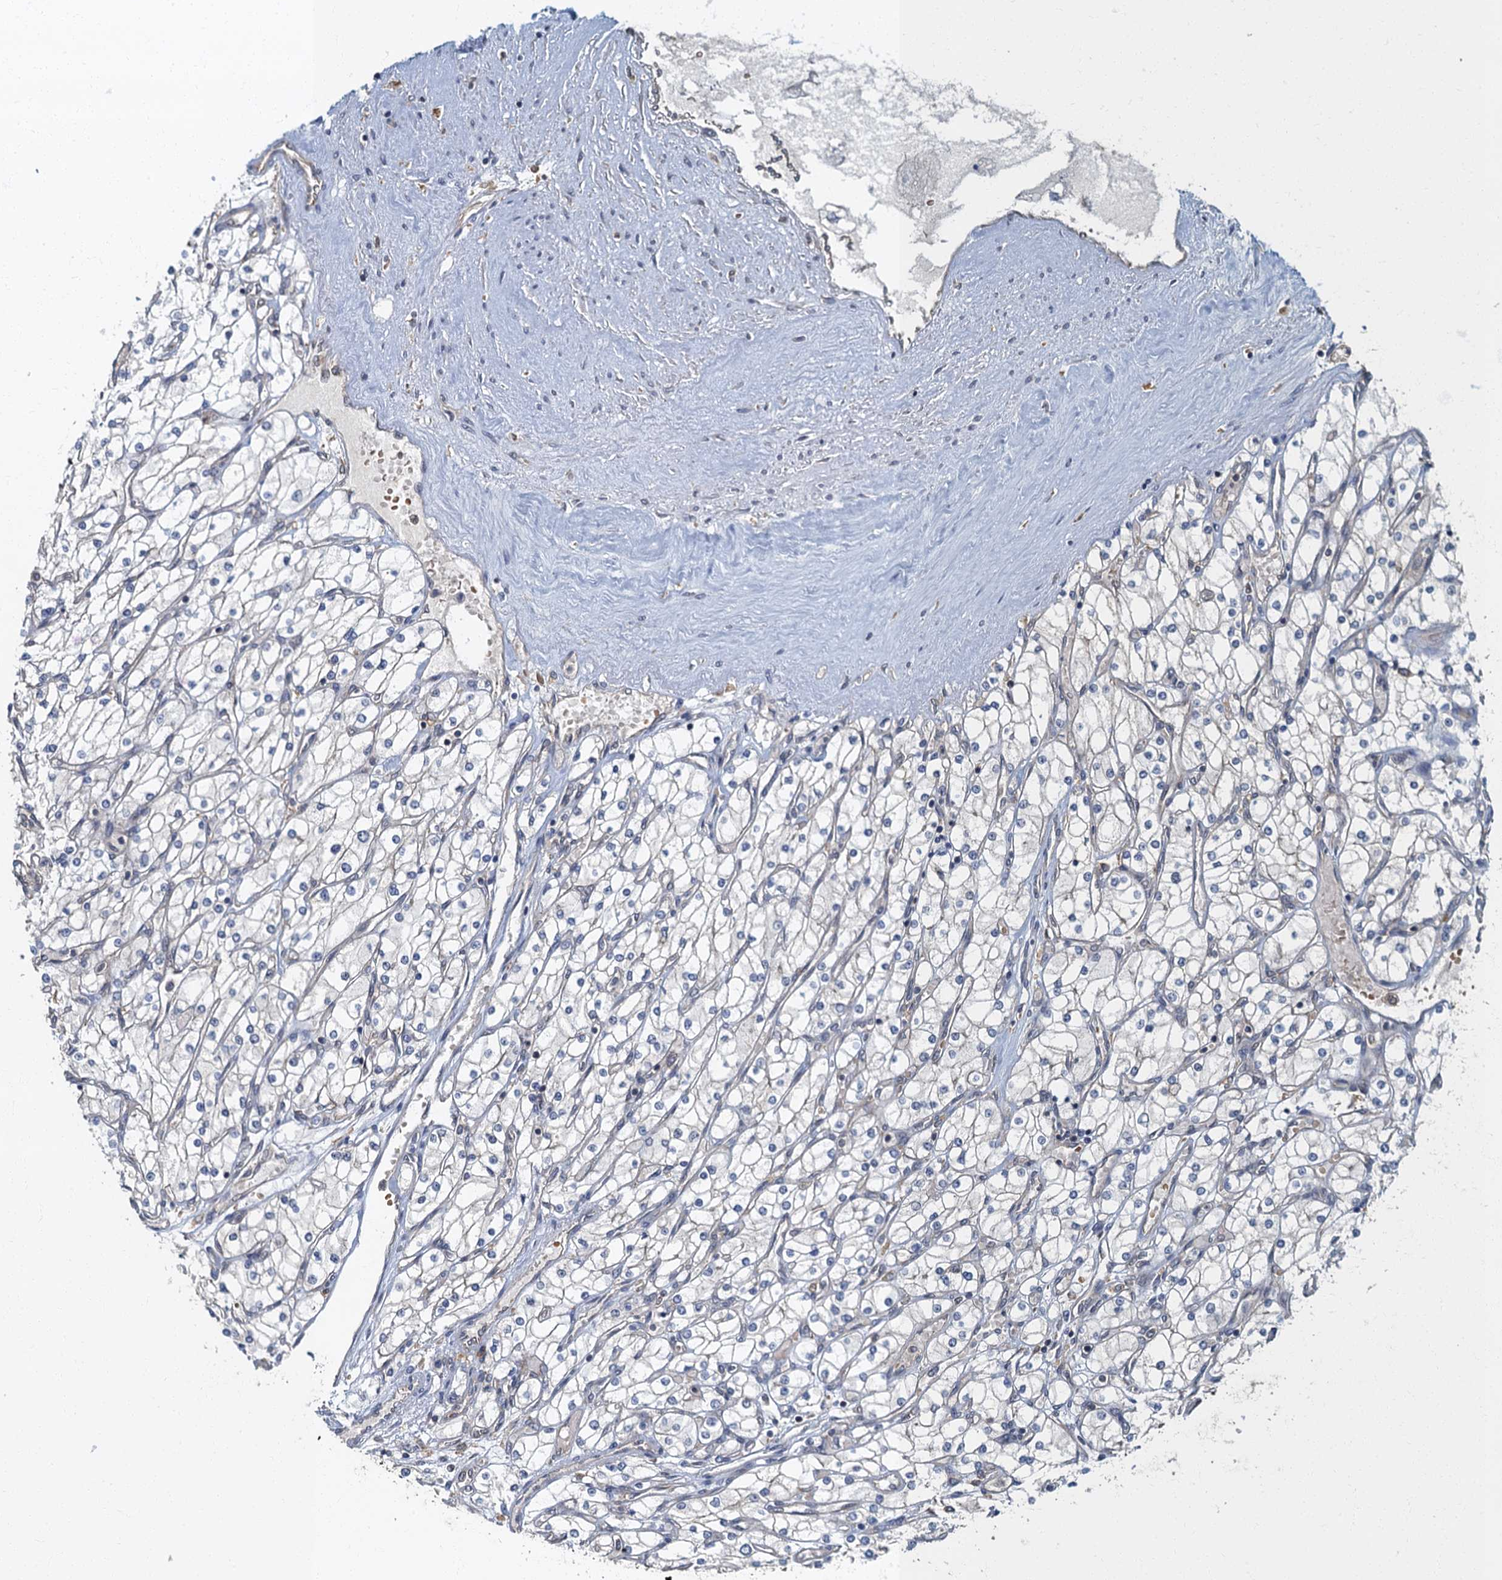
{"staining": {"intensity": "negative", "quantity": "none", "location": "none"}, "tissue": "renal cancer", "cell_type": "Tumor cells", "image_type": "cancer", "snomed": [{"axis": "morphology", "description": "Adenocarcinoma, NOS"}, {"axis": "topography", "description": "Kidney"}], "caption": "This photomicrograph is of adenocarcinoma (renal) stained with immunohistochemistry (IHC) to label a protein in brown with the nuclei are counter-stained blue. There is no positivity in tumor cells.", "gene": "TBCK", "patient": {"sex": "male", "age": 80}}